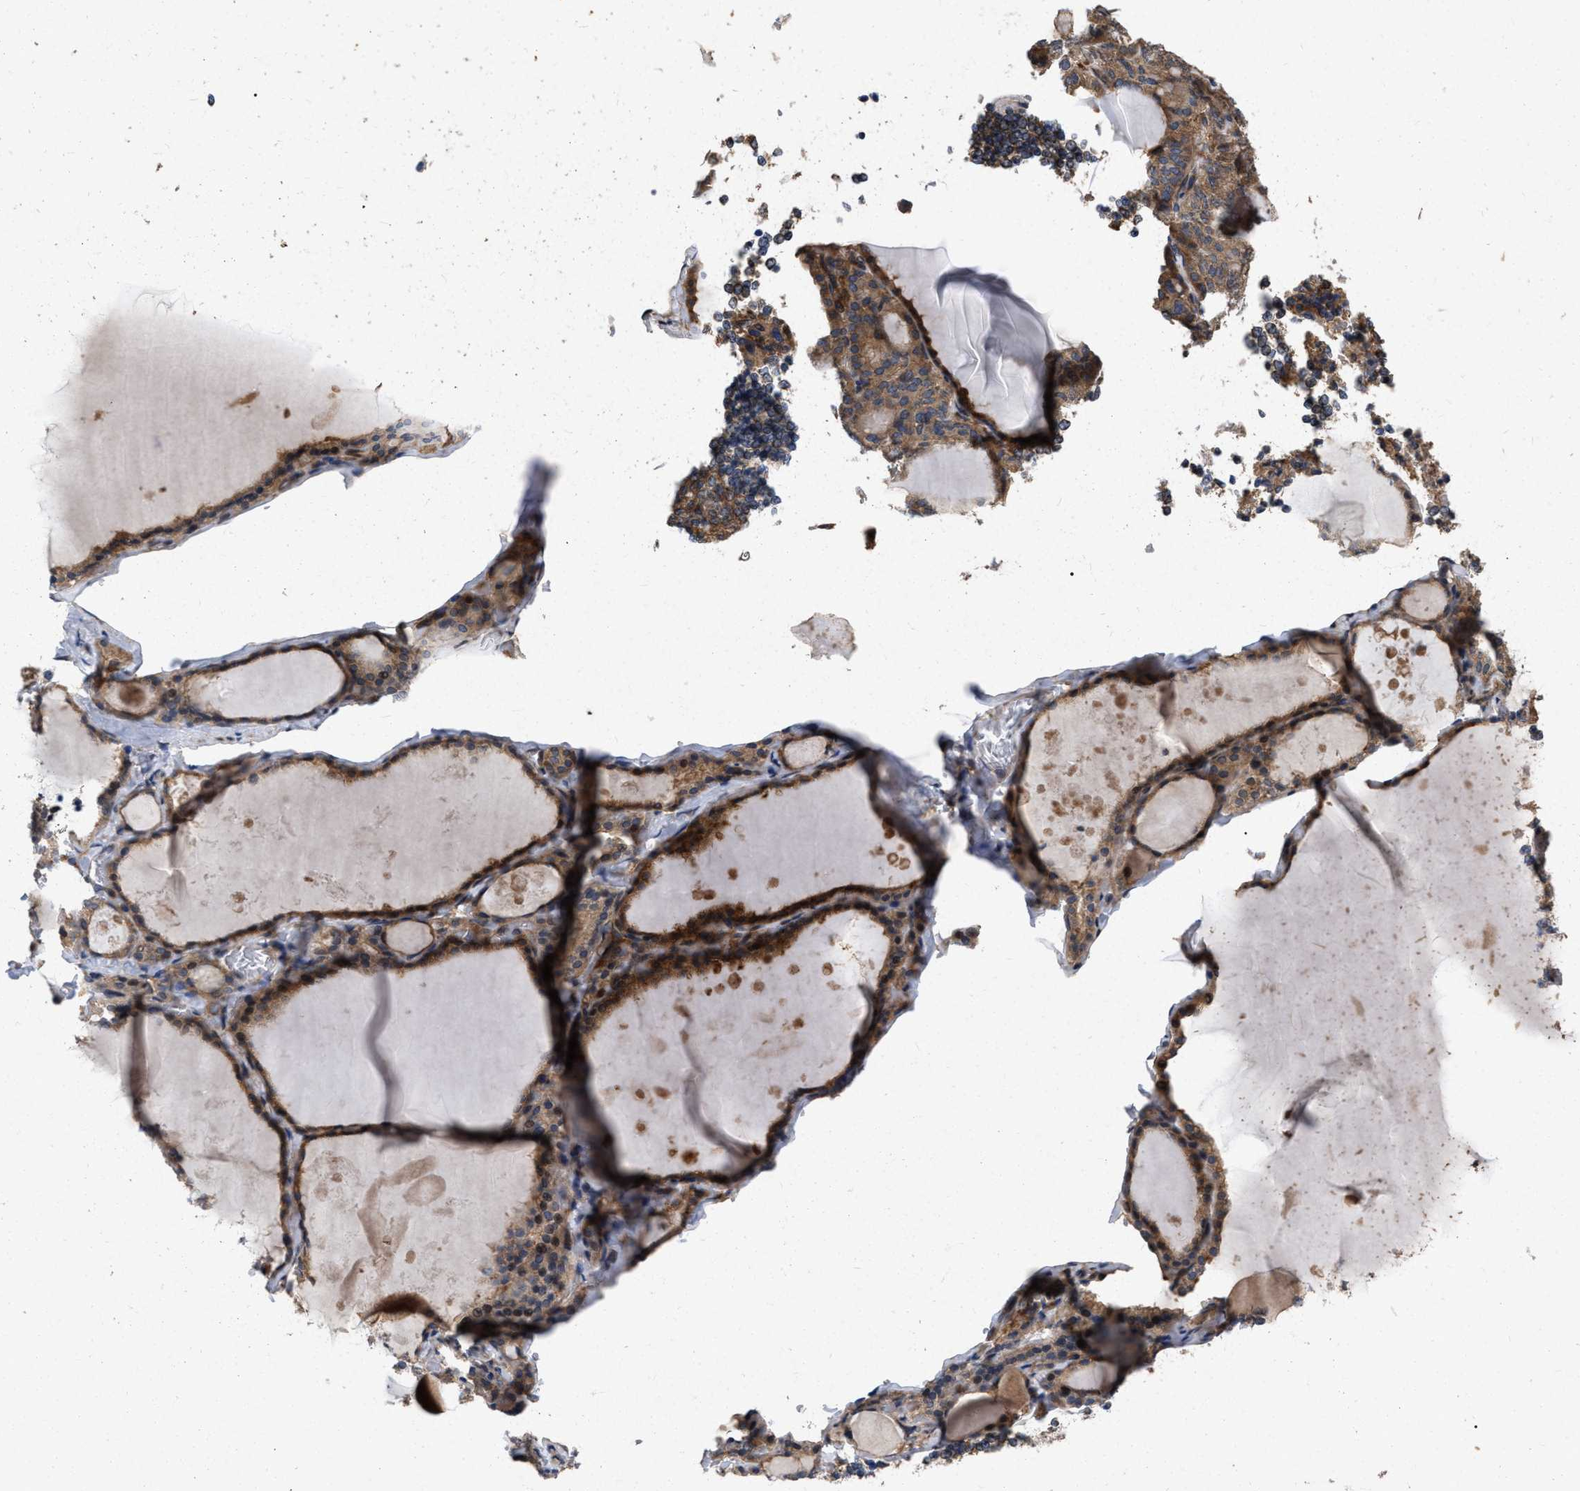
{"staining": {"intensity": "strong", "quantity": ">75%", "location": "cytoplasmic/membranous"}, "tissue": "thyroid gland", "cell_type": "Glandular cells", "image_type": "normal", "snomed": [{"axis": "morphology", "description": "Normal tissue, NOS"}, {"axis": "topography", "description": "Thyroid gland"}], "caption": "DAB immunohistochemical staining of benign thyroid gland demonstrates strong cytoplasmic/membranous protein positivity in approximately >75% of glandular cells.", "gene": "CDKN2C", "patient": {"sex": "male", "age": 56}}